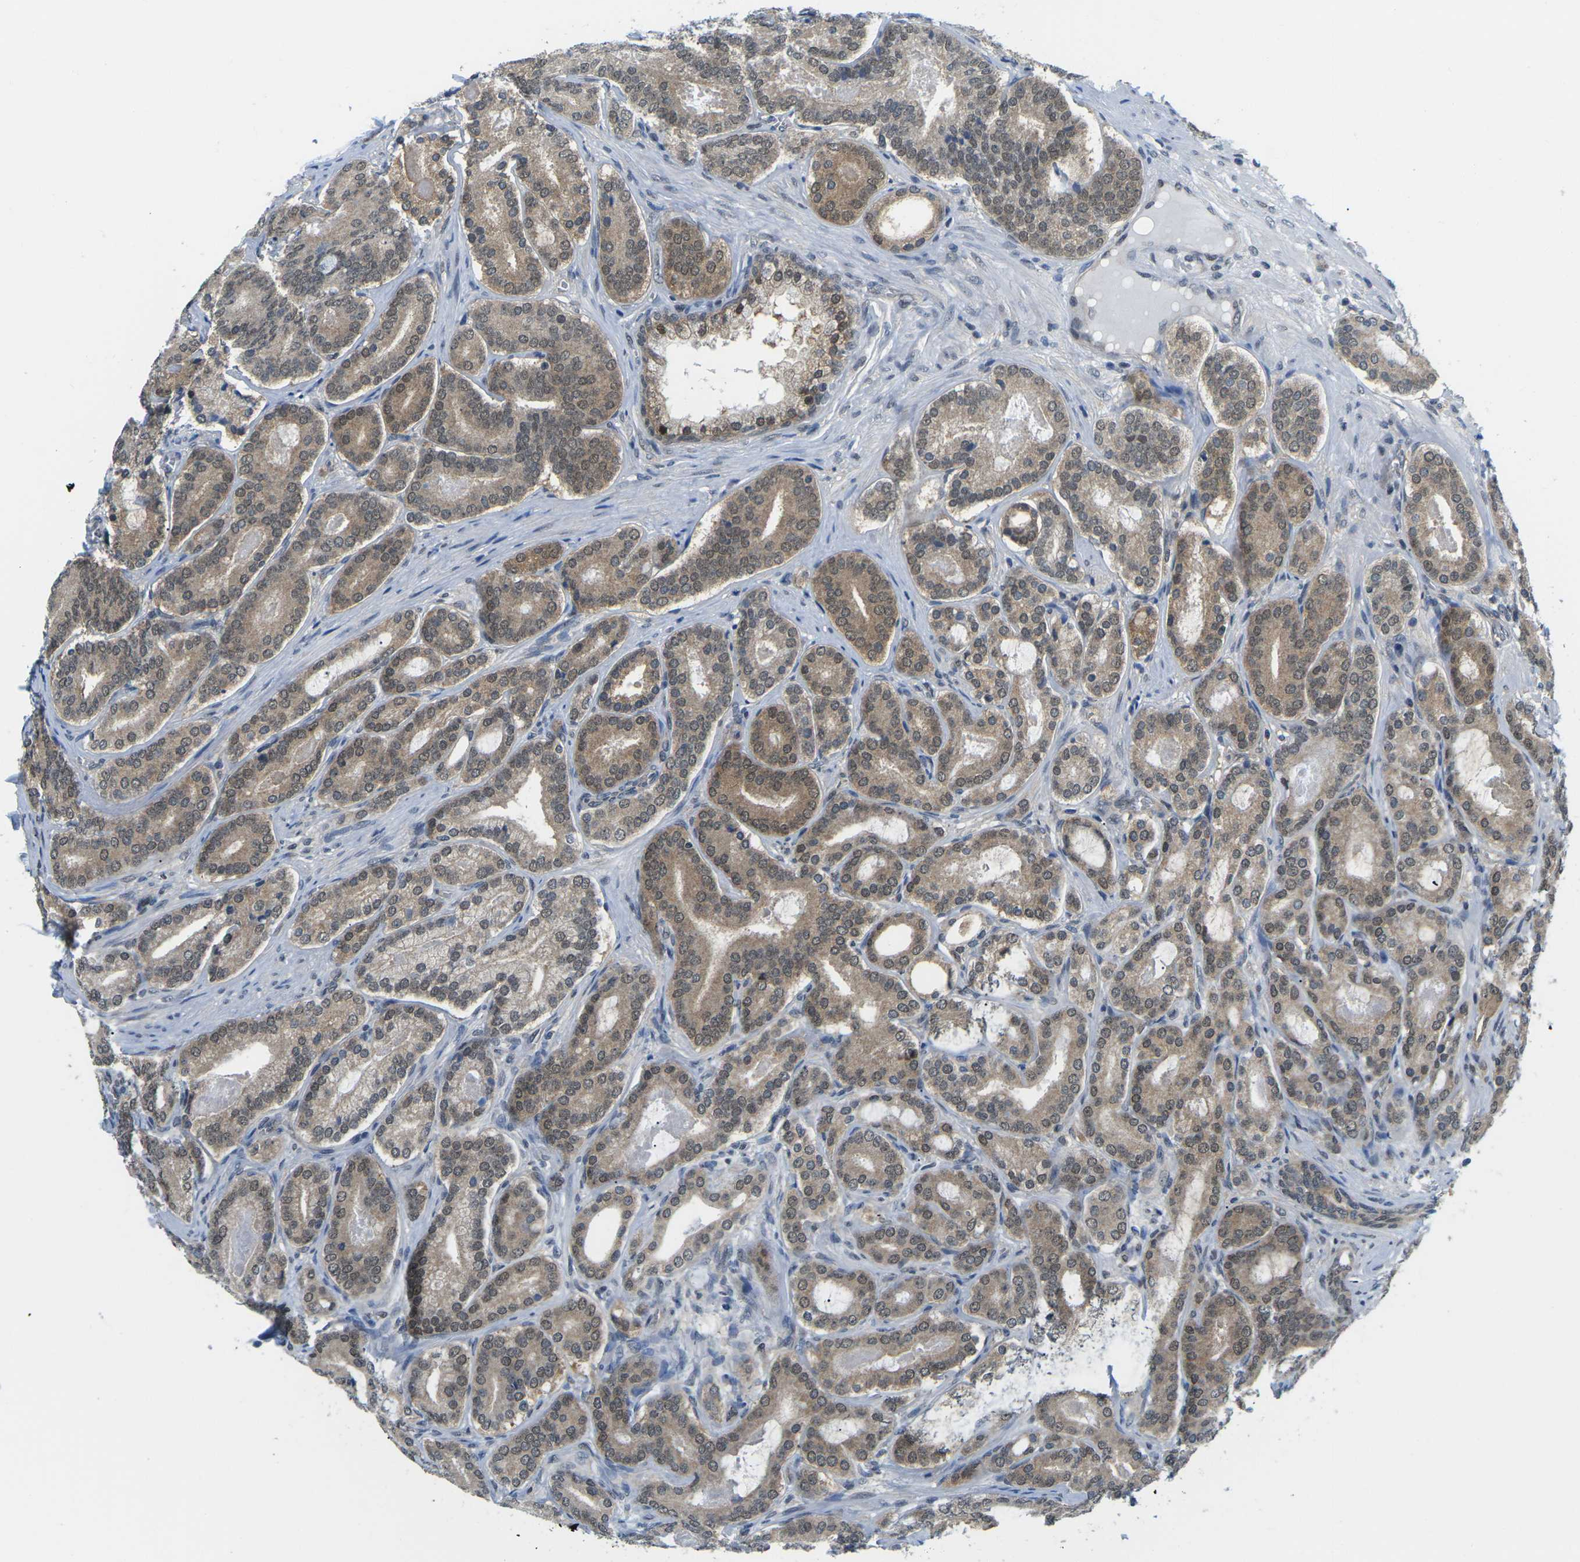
{"staining": {"intensity": "moderate", "quantity": ">75%", "location": "cytoplasmic/membranous,nuclear"}, "tissue": "prostate cancer", "cell_type": "Tumor cells", "image_type": "cancer", "snomed": [{"axis": "morphology", "description": "Adenocarcinoma, High grade"}, {"axis": "topography", "description": "Prostate"}], "caption": "Prostate cancer (high-grade adenocarcinoma) stained with a protein marker demonstrates moderate staining in tumor cells.", "gene": "UBA7", "patient": {"sex": "male", "age": 60}}